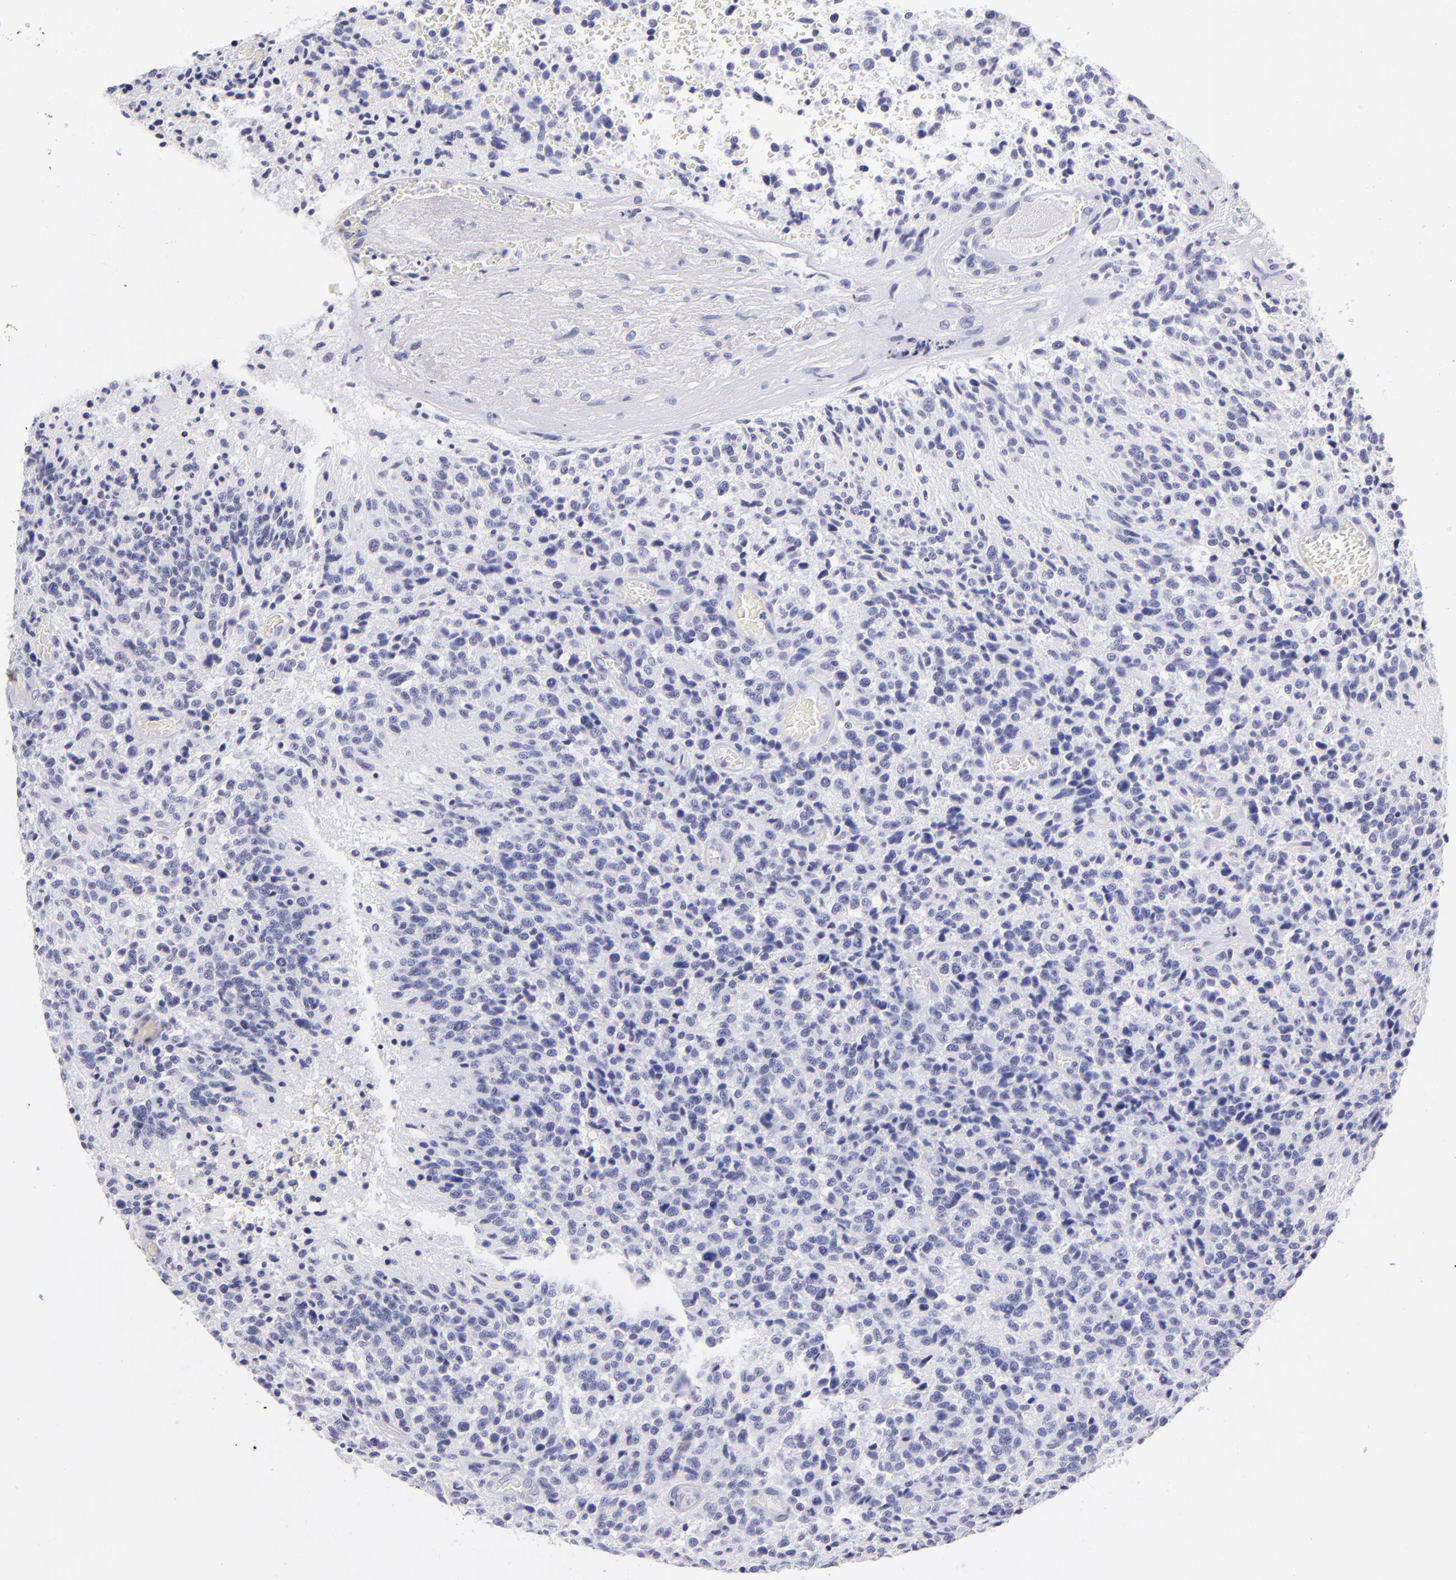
{"staining": {"intensity": "negative", "quantity": "none", "location": "none"}, "tissue": "glioma", "cell_type": "Tumor cells", "image_type": "cancer", "snomed": [{"axis": "morphology", "description": "Glioma, malignant, High grade"}, {"axis": "topography", "description": "Brain"}], "caption": "This is an immunohistochemistry image of human malignant glioma (high-grade). There is no expression in tumor cells.", "gene": "PRPH", "patient": {"sex": "male", "age": 36}}